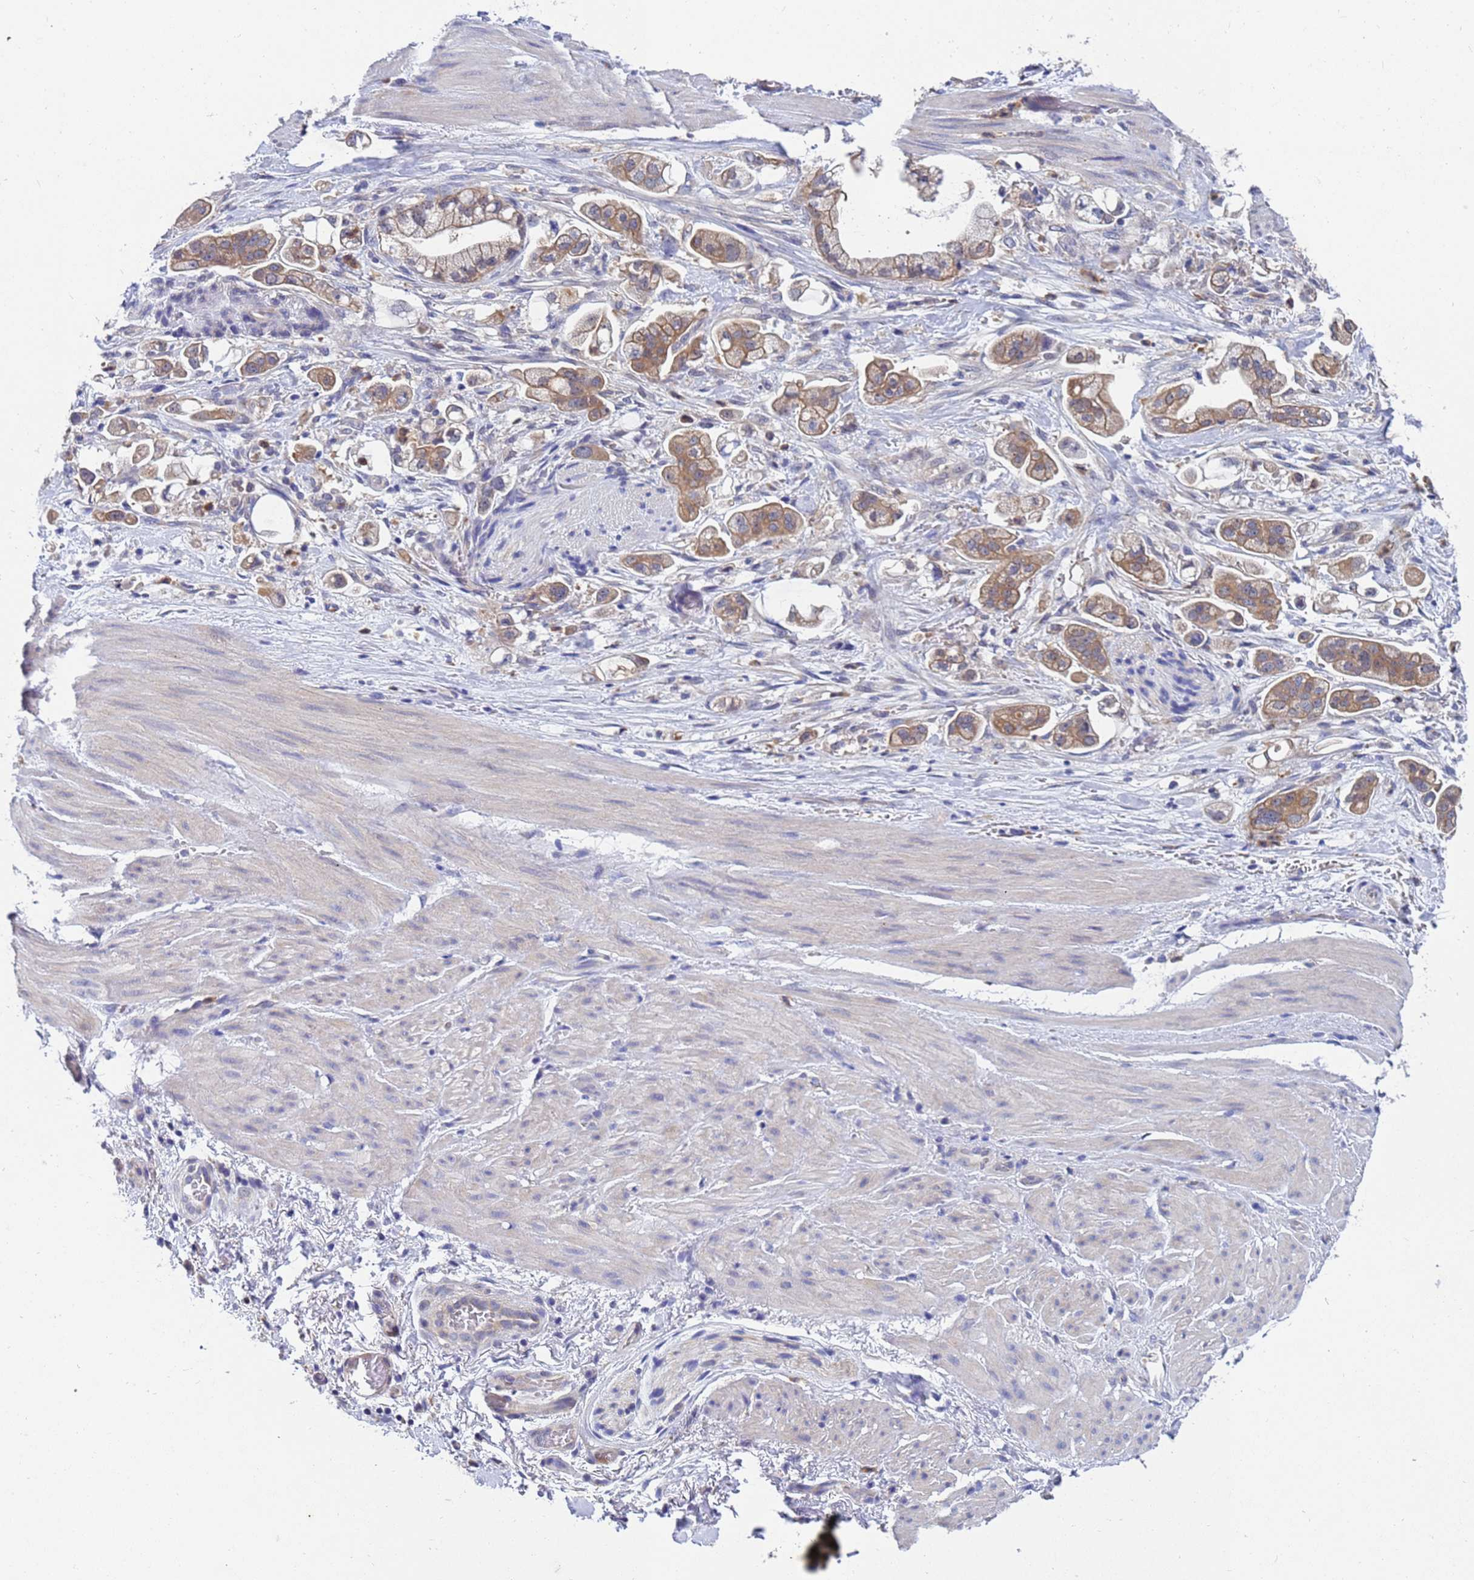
{"staining": {"intensity": "moderate", "quantity": ">75%", "location": "cytoplasmic/membranous"}, "tissue": "stomach cancer", "cell_type": "Tumor cells", "image_type": "cancer", "snomed": [{"axis": "morphology", "description": "Adenocarcinoma, NOS"}, {"axis": "topography", "description": "Stomach"}], "caption": "There is medium levels of moderate cytoplasmic/membranous expression in tumor cells of adenocarcinoma (stomach), as demonstrated by immunohistochemical staining (brown color).", "gene": "TTLL11", "patient": {"sex": "male", "age": 62}}